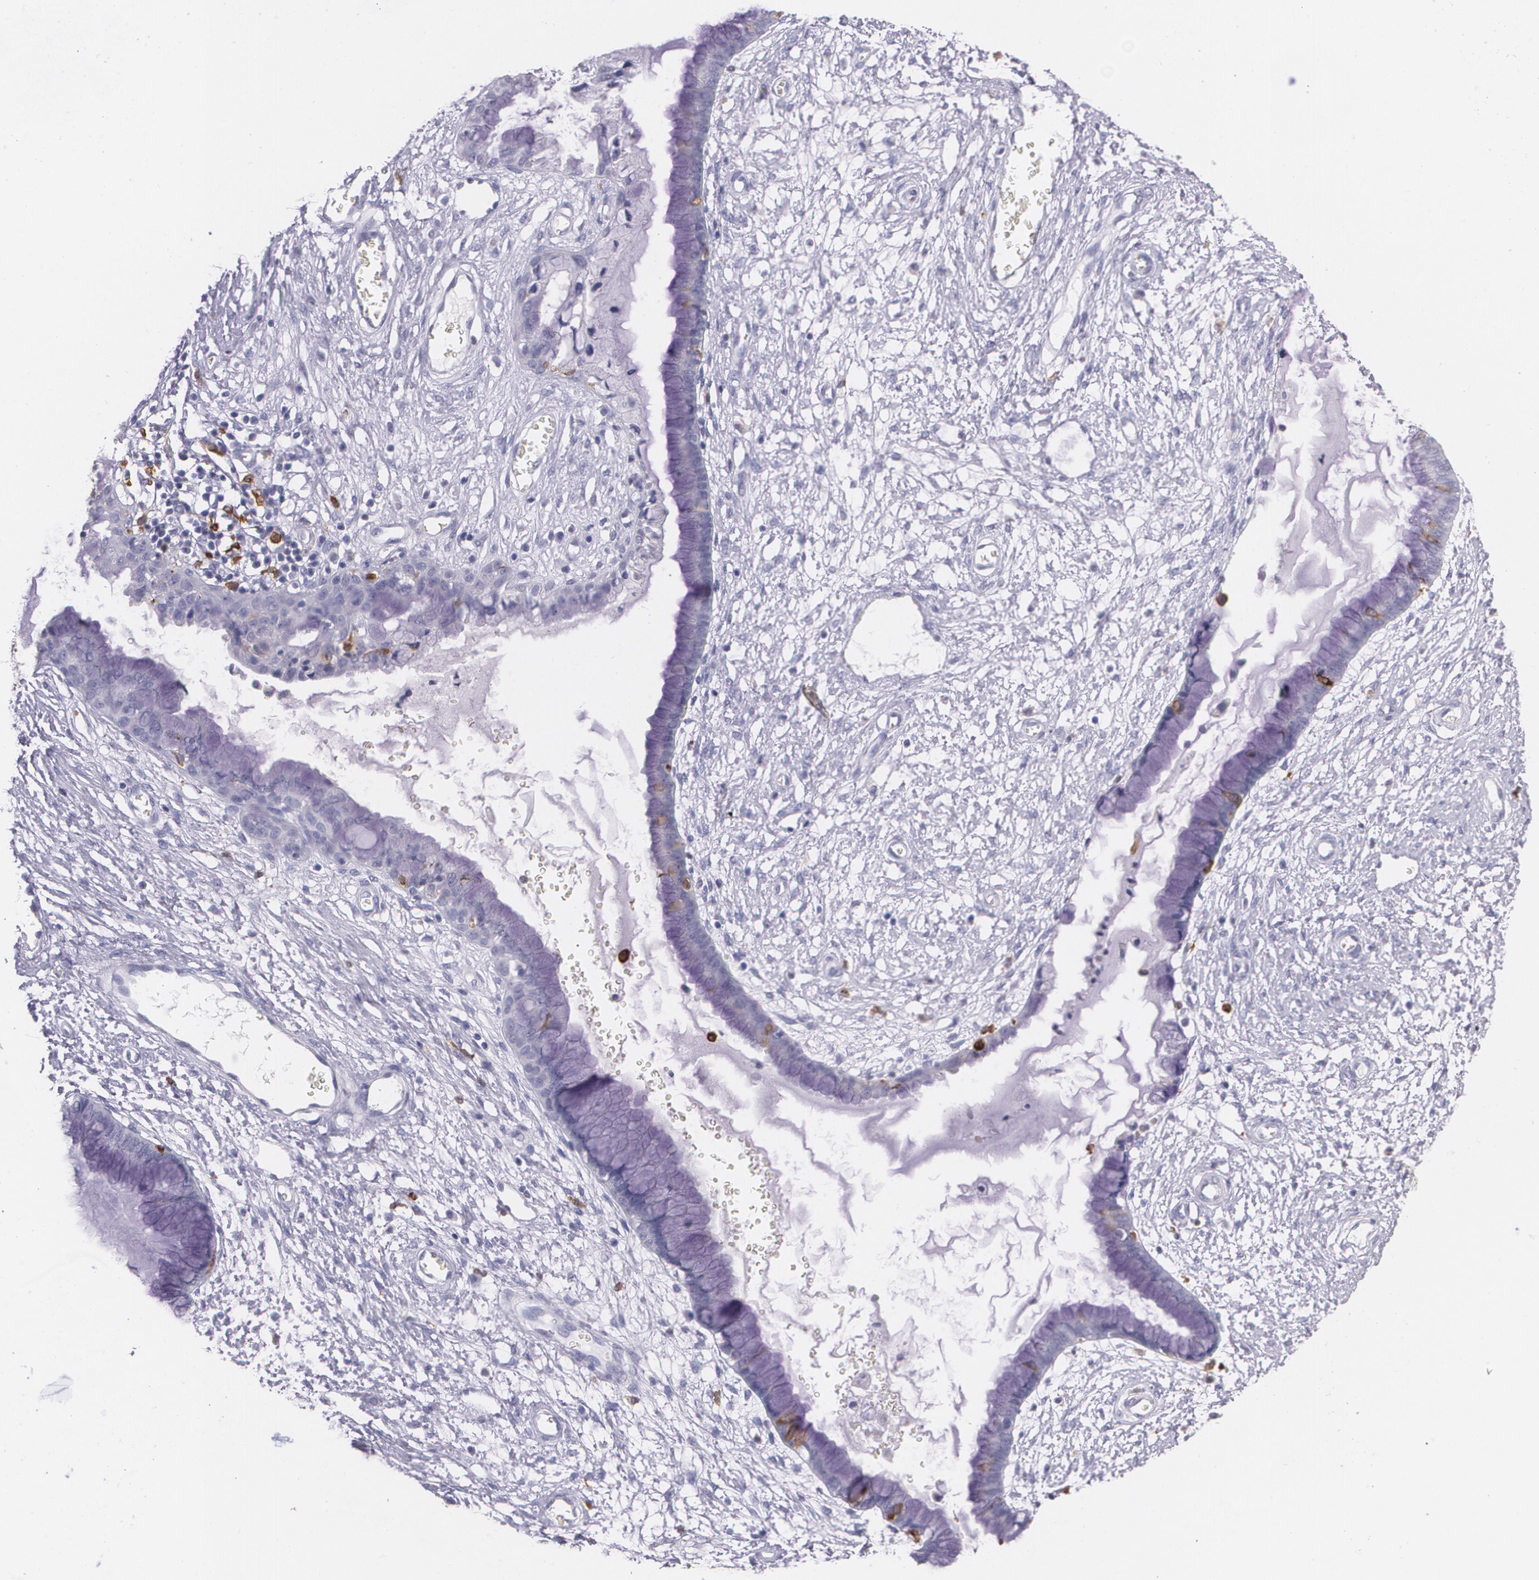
{"staining": {"intensity": "moderate", "quantity": "<25%", "location": "cytoplasmic/membranous"}, "tissue": "cervix", "cell_type": "Glandular cells", "image_type": "normal", "snomed": [{"axis": "morphology", "description": "Normal tissue, NOS"}, {"axis": "topography", "description": "Cervix"}], "caption": "DAB immunohistochemical staining of unremarkable cervix shows moderate cytoplasmic/membranous protein positivity in about <25% of glandular cells. The protein is stained brown, and the nuclei are stained in blue (DAB (3,3'-diaminobenzidine) IHC with brightfield microscopy, high magnification).", "gene": "RTN1", "patient": {"sex": "female", "age": 55}}